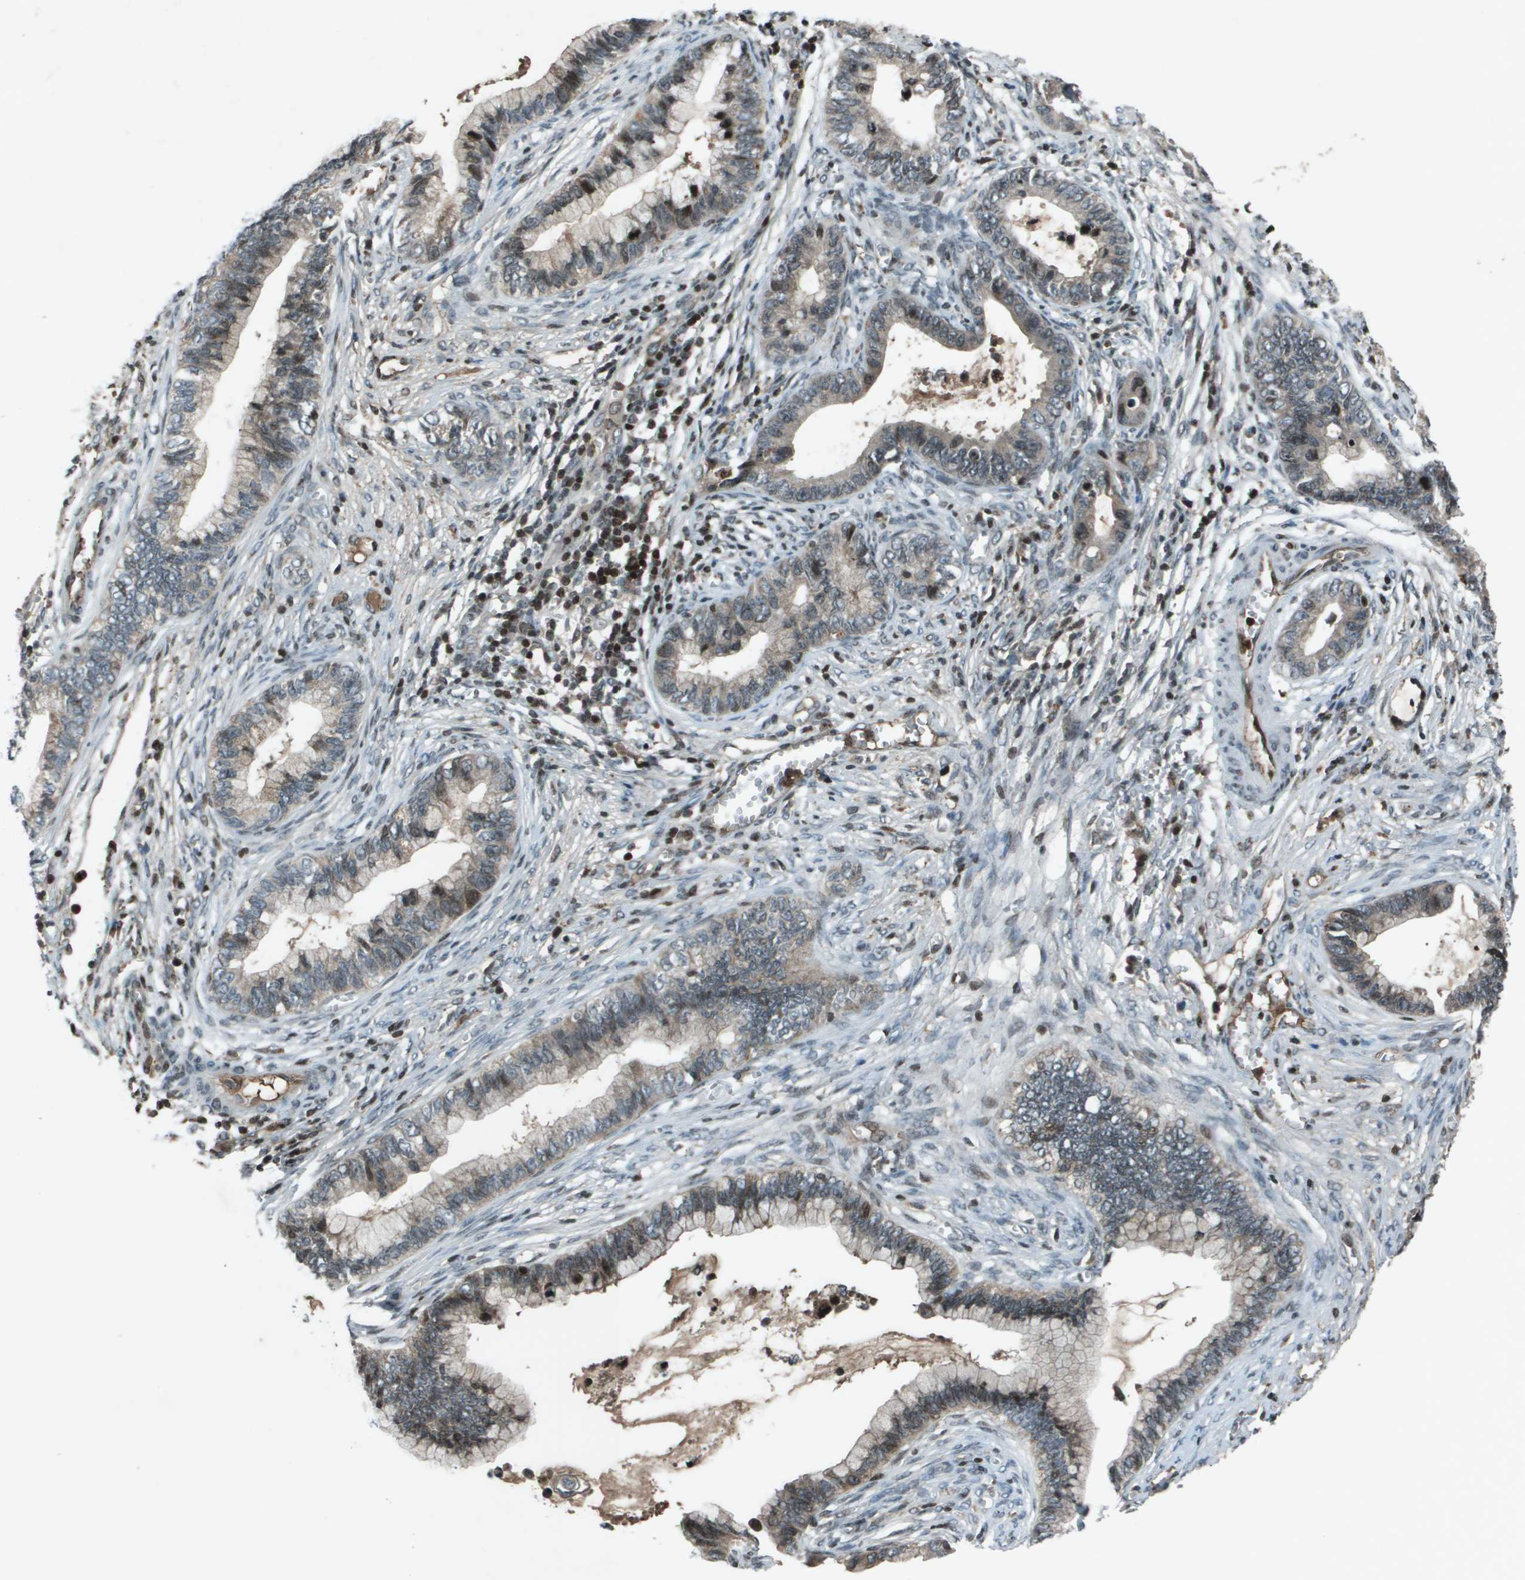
{"staining": {"intensity": "weak", "quantity": "<25%", "location": "cytoplasmic/membranous"}, "tissue": "cervical cancer", "cell_type": "Tumor cells", "image_type": "cancer", "snomed": [{"axis": "morphology", "description": "Adenocarcinoma, NOS"}, {"axis": "topography", "description": "Cervix"}], "caption": "This is an IHC micrograph of human cervical cancer (adenocarcinoma). There is no staining in tumor cells.", "gene": "CXCL12", "patient": {"sex": "female", "age": 44}}